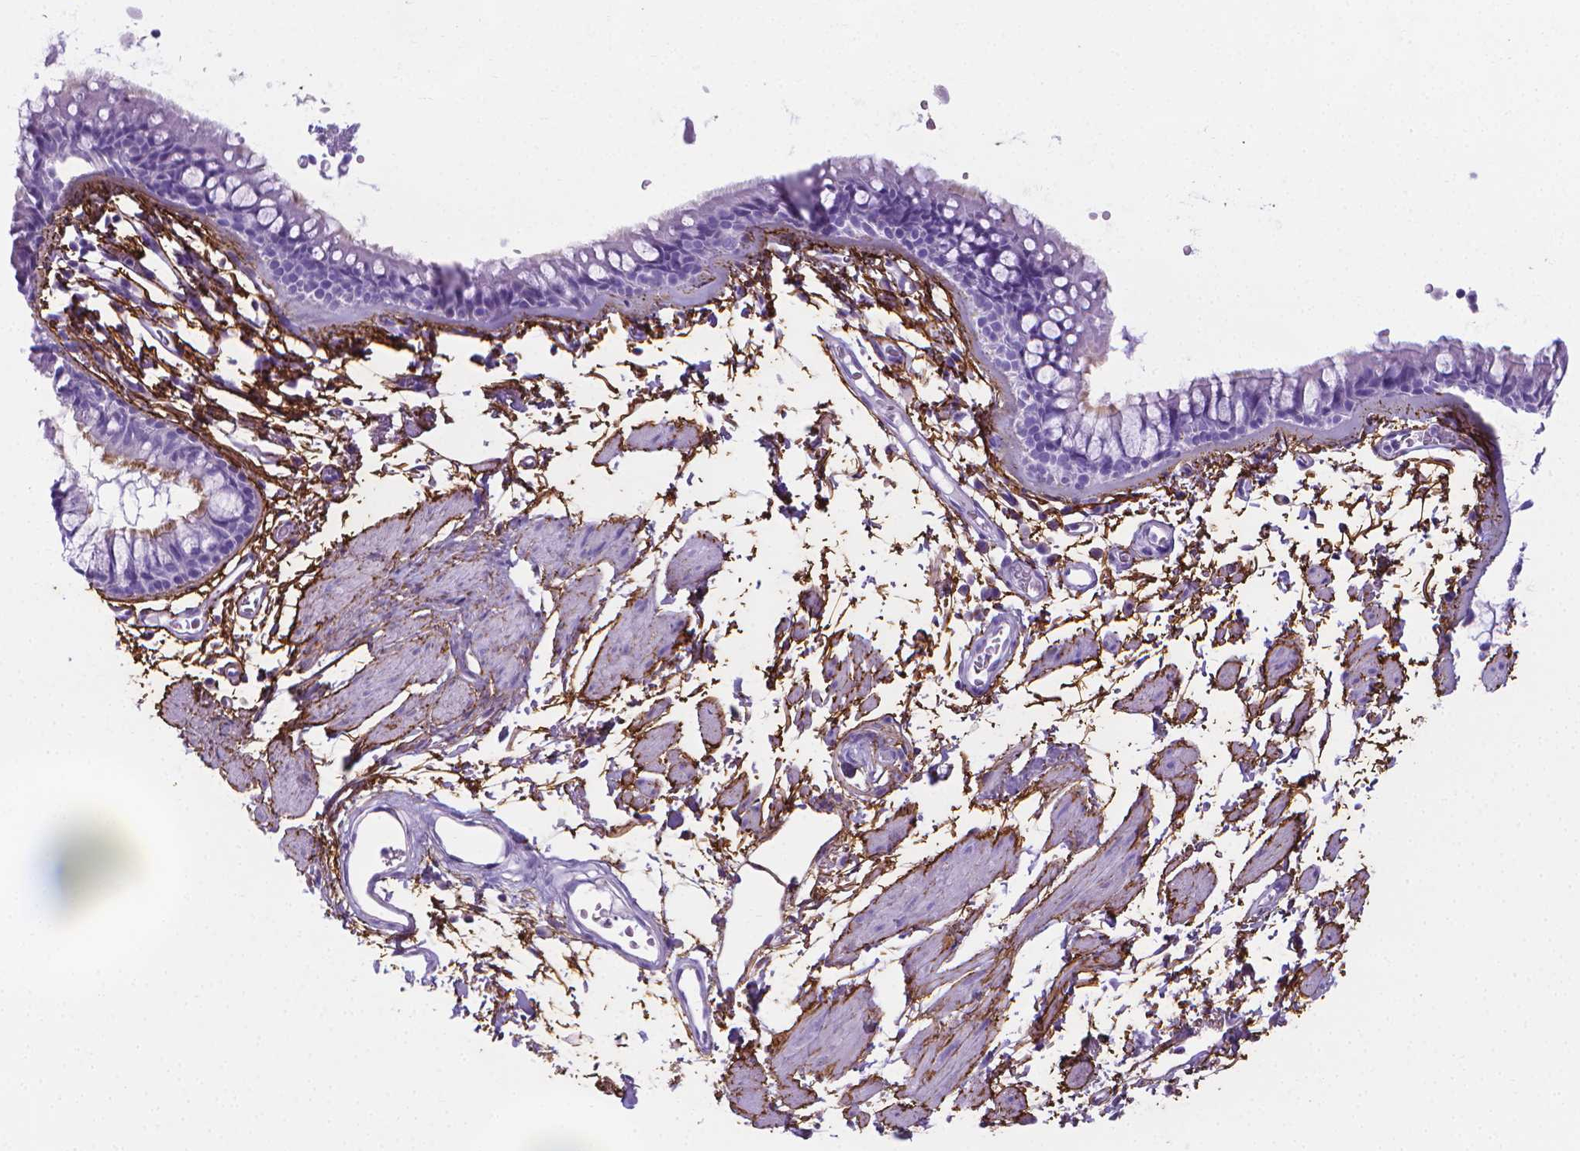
{"staining": {"intensity": "negative", "quantity": "none", "location": "none"}, "tissue": "bronchus", "cell_type": "Respiratory epithelial cells", "image_type": "normal", "snomed": [{"axis": "morphology", "description": "Normal tissue, NOS"}, {"axis": "topography", "description": "Cartilage tissue"}, {"axis": "topography", "description": "Bronchus"}], "caption": "IHC image of normal human bronchus stained for a protein (brown), which shows no staining in respiratory epithelial cells. The staining was performed using DAB to visualize the protein expression in brown, while the nuclei were stained in blue with hematoxylin (Magnification: 20x).", "gene": "MFAP2", "patient": {"sex": "female", "age": 79}}